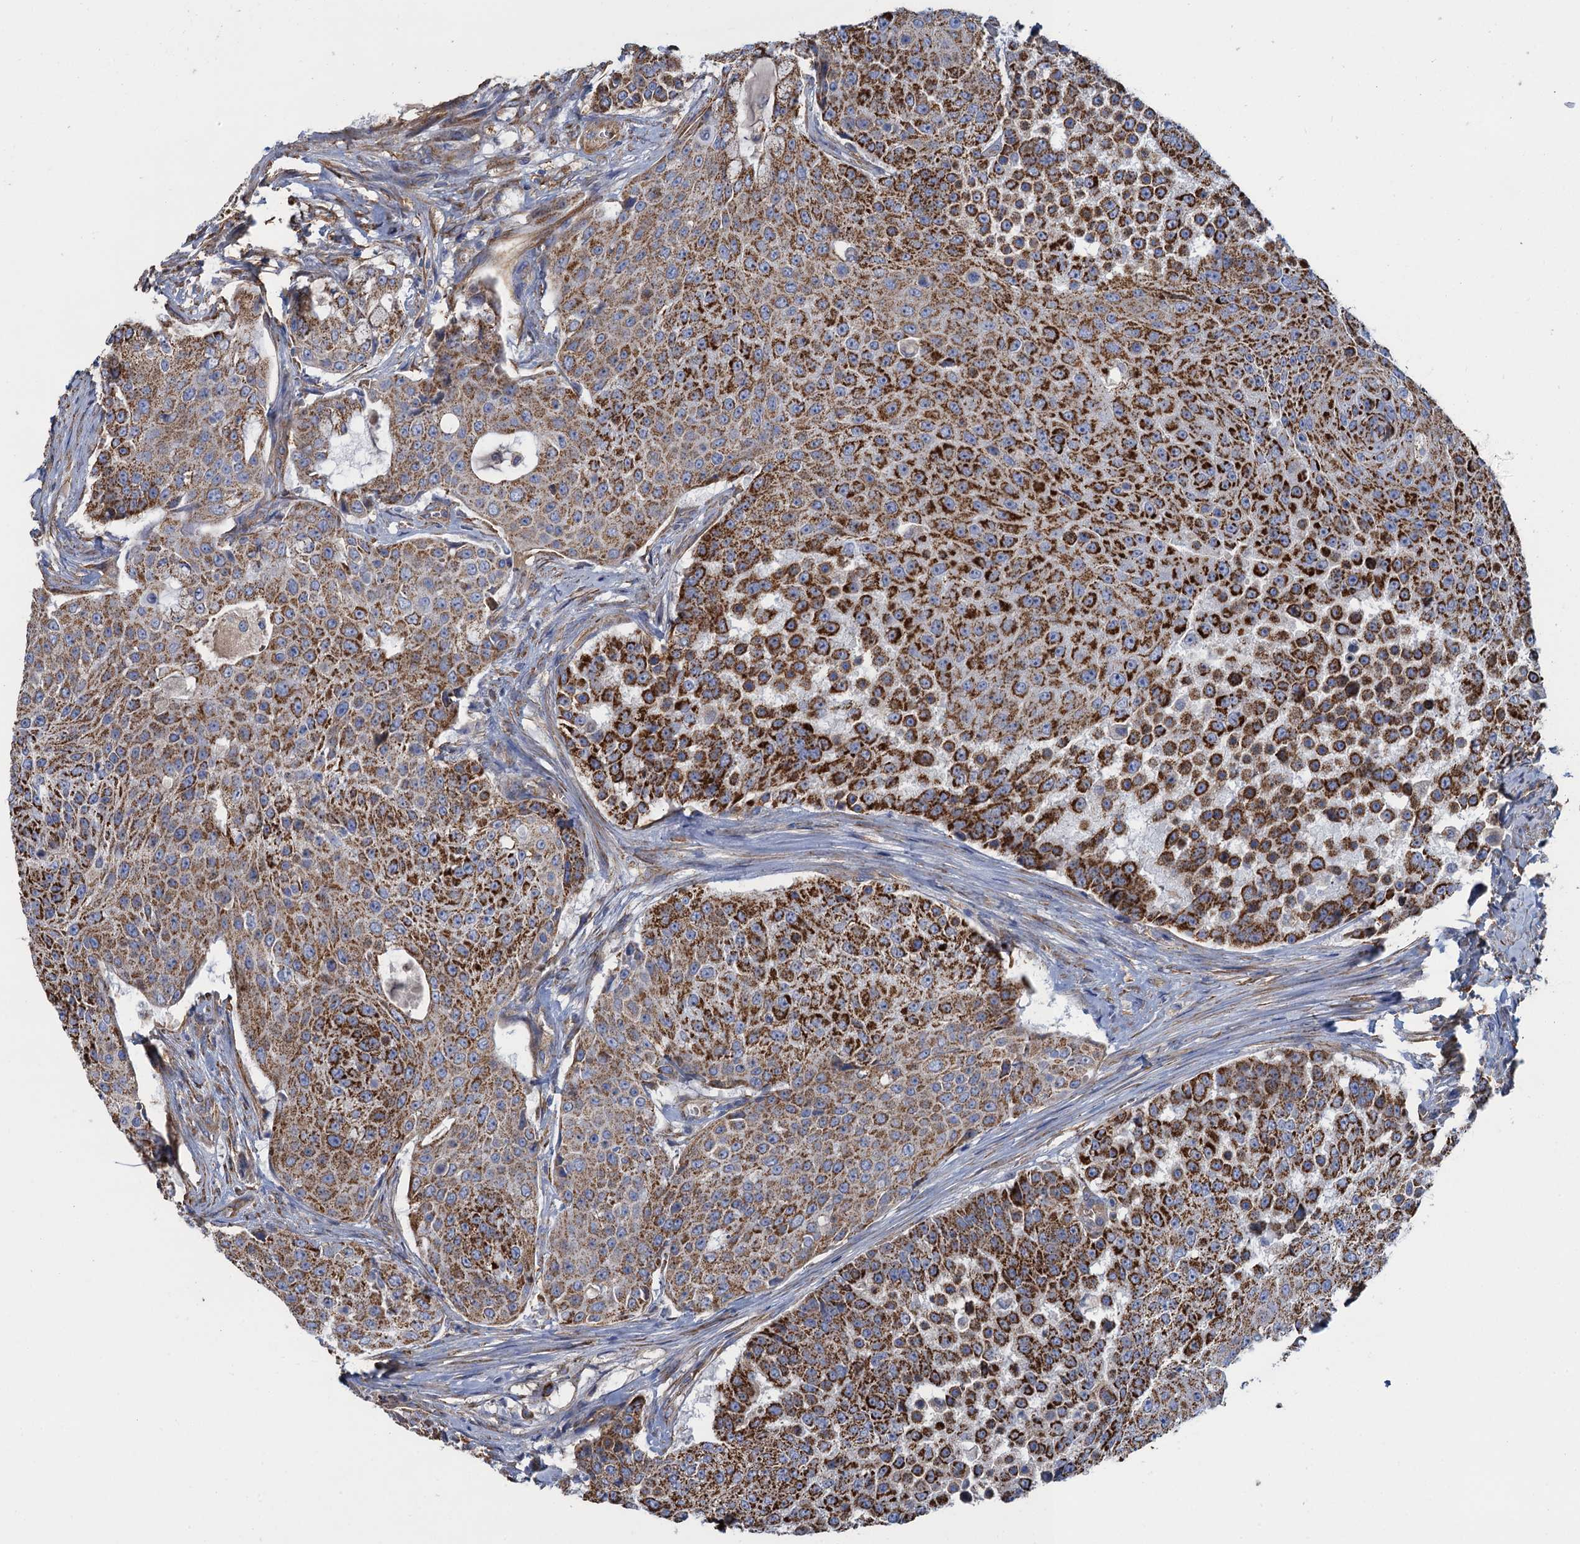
{"staining": {"intensity": "strong", "quantity": "25%-75%", "location": "cytoplasmic/membranous"}, "tissue": "urothelial cancer", "cell_type": "Tumor cells", "image_type": "cancer", "snomed": [{"axis": "morphology", "description": "Urothelial carcinoma, High grade"}, {"axis": "topography", "description": "Urinary bladder"}], "caption": "High-grade urothelial carcinoma stained for a protein (brown) demonstrates strong cytoplasmic/membranous positive positivity in about 25%-75% of tumor cells.", "gene": "GCSH", "patient": {"sex": "female", "age": 63}}